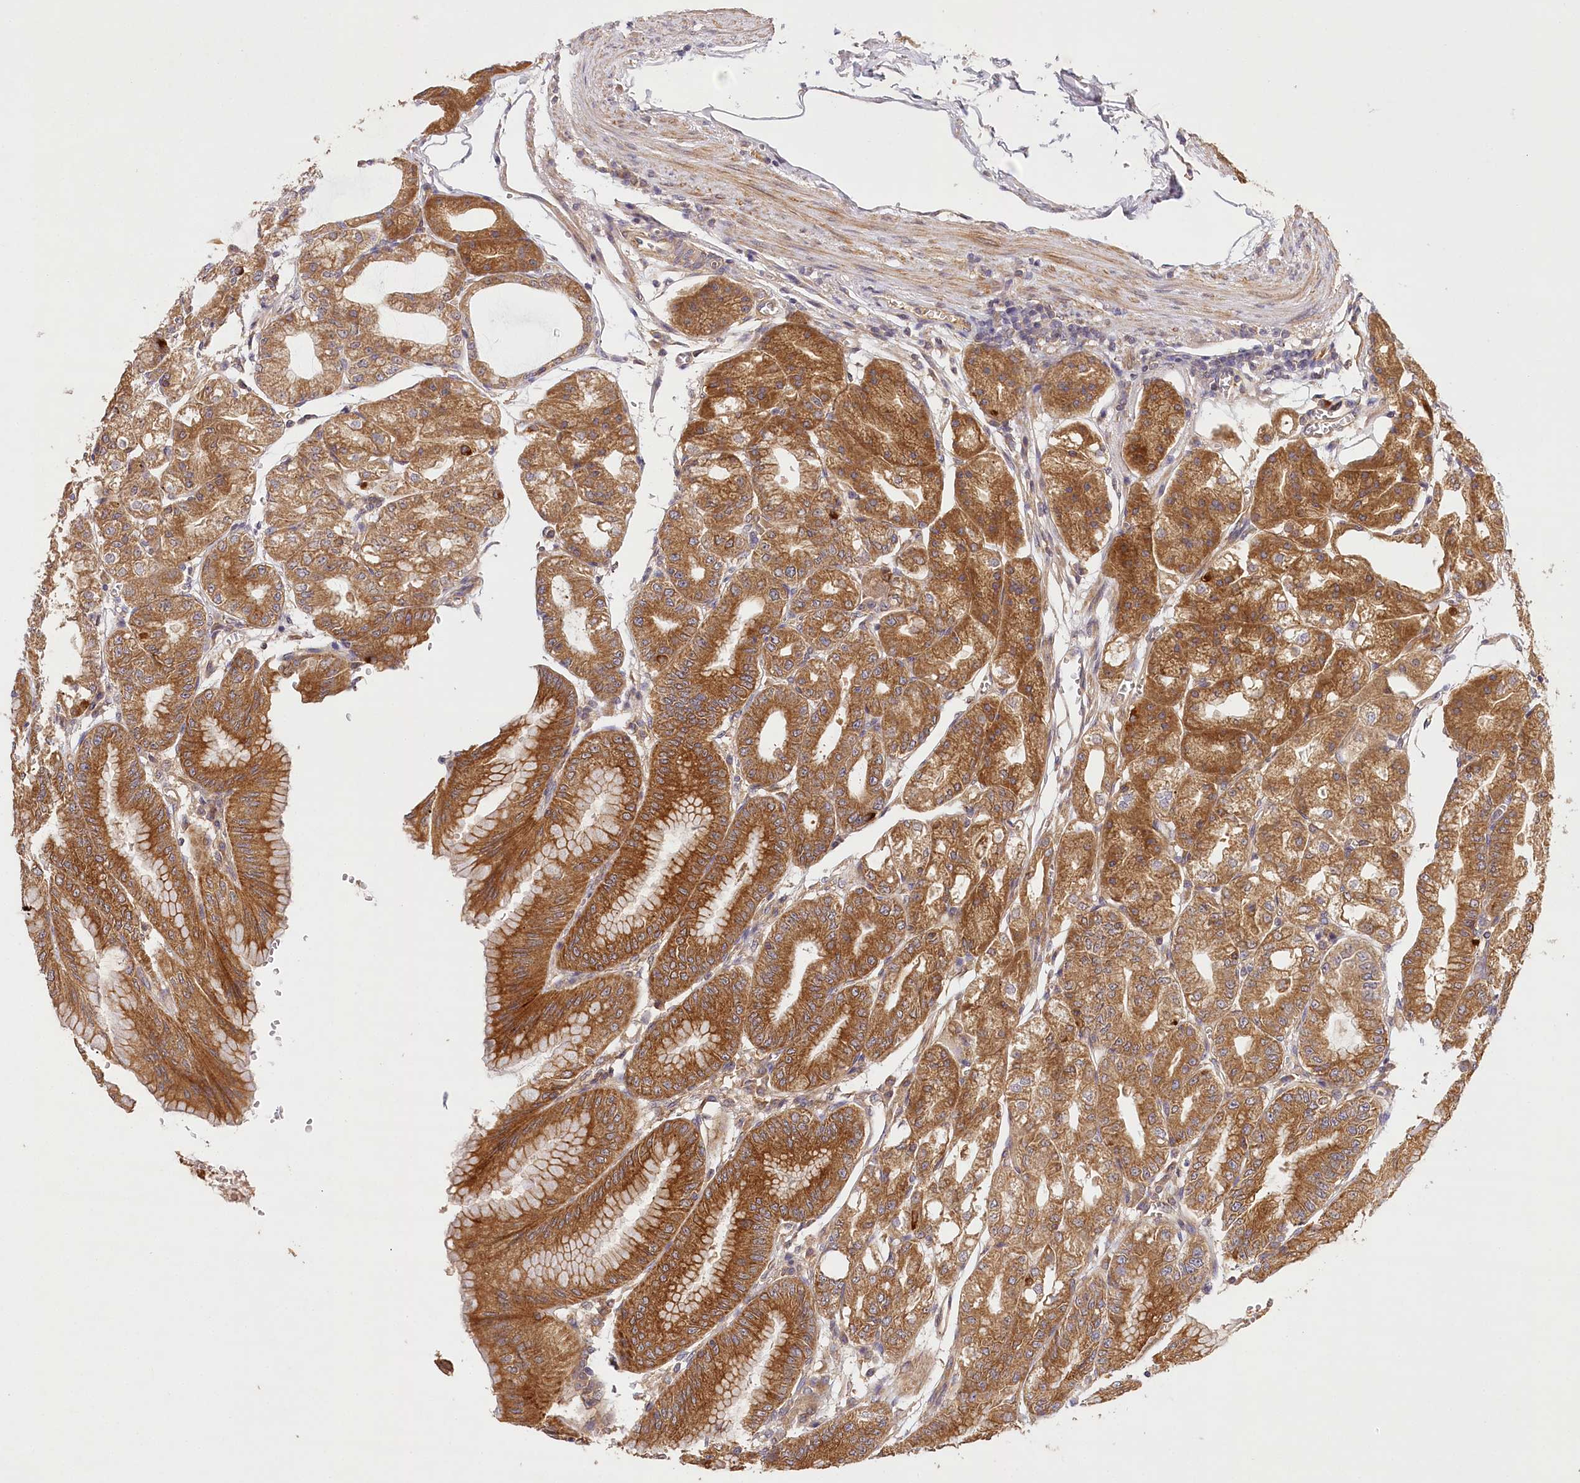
{"staining": {"intensity": "strong", "quantity": ">75%", "location": "cytoplasmic/membranous"}, "tissue": "stomach", "cell_type": "Glandular cells", "image_type": "normal", "snomed": [{"axis": "morphology", "description": "Normal tissue, NOS"}, {"axis": "topography", "description": "Stomach, lower"}], "caption": "Stomach stained with immunohistochemistry (IHC) demonstrates strong cytoplasmic/membranous expression in approximately >75% of glandular cells.", "gene": "LSS", "patient": {"sex": "male", "age": 71}}